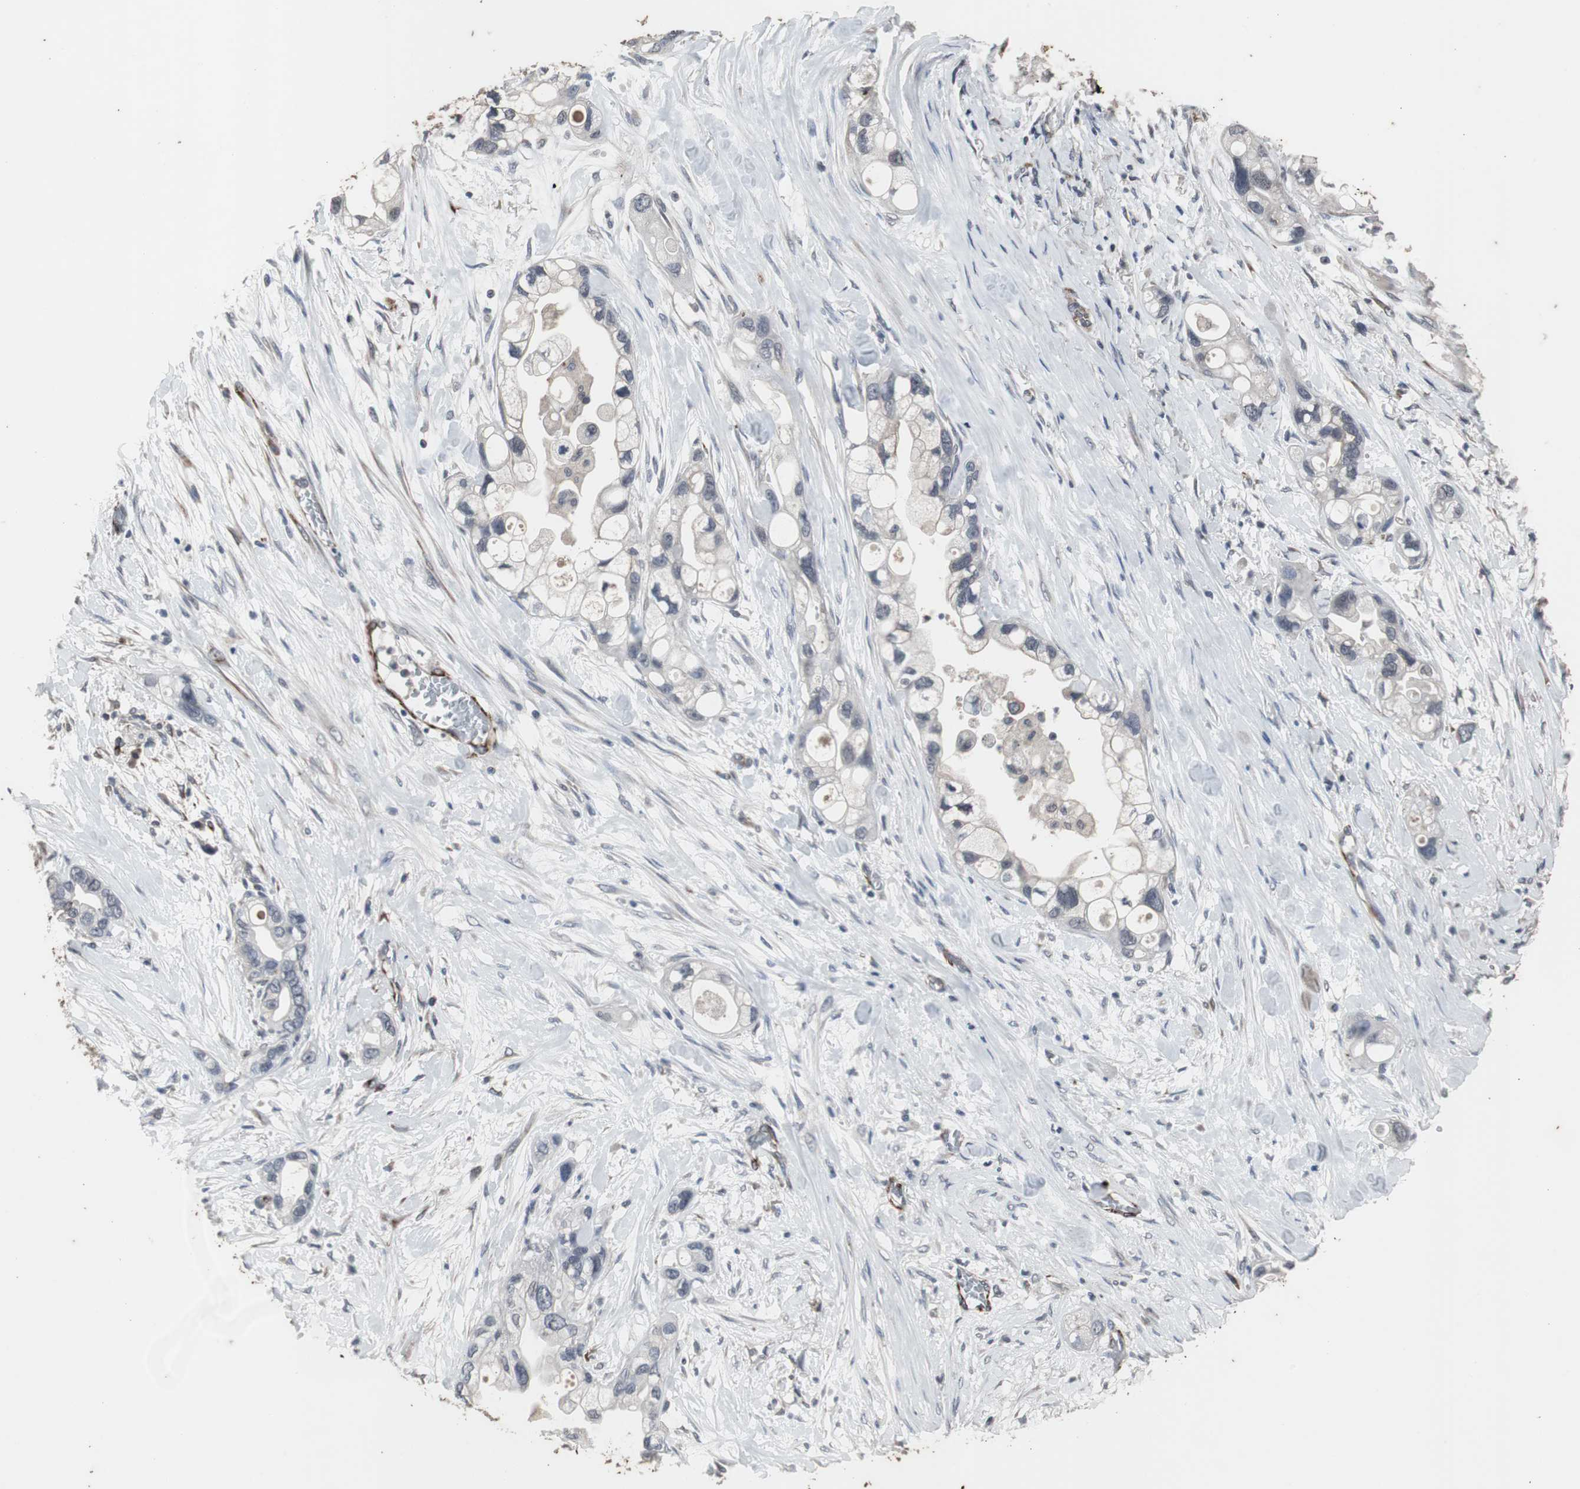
{"staining": {"intensity": "negative", "quantity": "none", "location": "none"}, "tissue": "pancreatic cancer", "cell_type": "Tumor cells", "image_type": "cancer", "snomed": [{"axis": "morphology", "description": "Adenocarcinoma, NOS"}, {"axis": "topography", "description": "Pancreas"}], "caption": "Pancreatic cancer stained for a protein using immunohistochemistry (IHC) reveals no expression tumor cells.", "gene": "CRADD", "patient": {"sex": "female", "age": 77}}